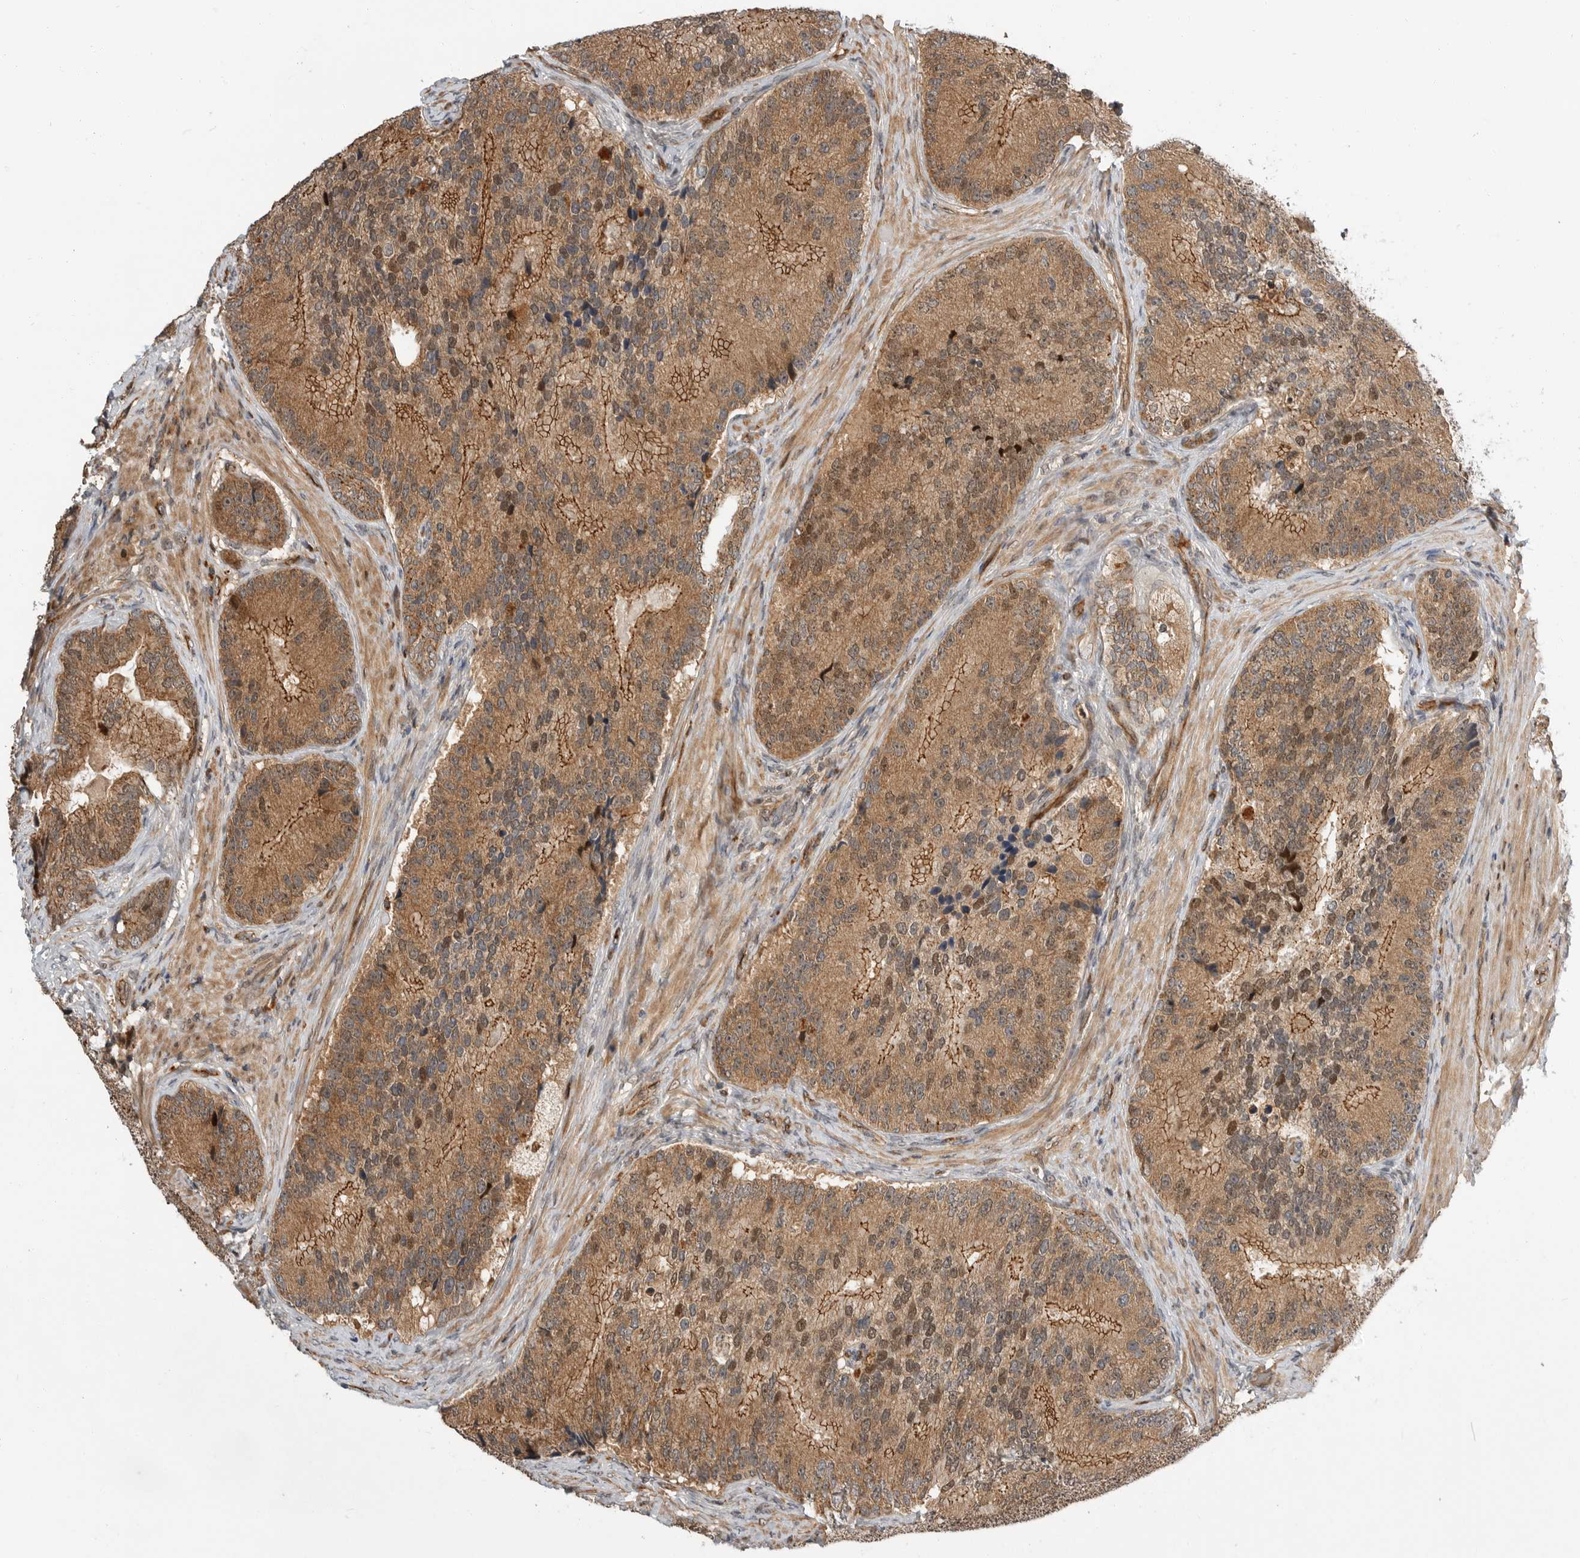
{"staining": {"intensity": "moderate", "quantity": ">75%", "location": "cytoplasmic/membranous,nuclear"}, "tissue": "prostate cancer", "cell_type": "Tumor cells", "image_type": "cancer", "snomed": [{"axis": "morphology", "description": "Adenocarcinoma, High grade"}, {"axis": "topography", "description": "Prostate"}], "caption": "High-magnification brightfield microscopy of prostate cancer (high-grade adenocarcinoma) stained with DAB (brown) and counterstained with hematoxylin (blue). tumor cells exhibit moderate cytoplasmic/membranous and nuclear staining is appreciated in approximately>75% of cells.", "gene": "STRAP", "patient": {"sex": "male", "age": 70}}